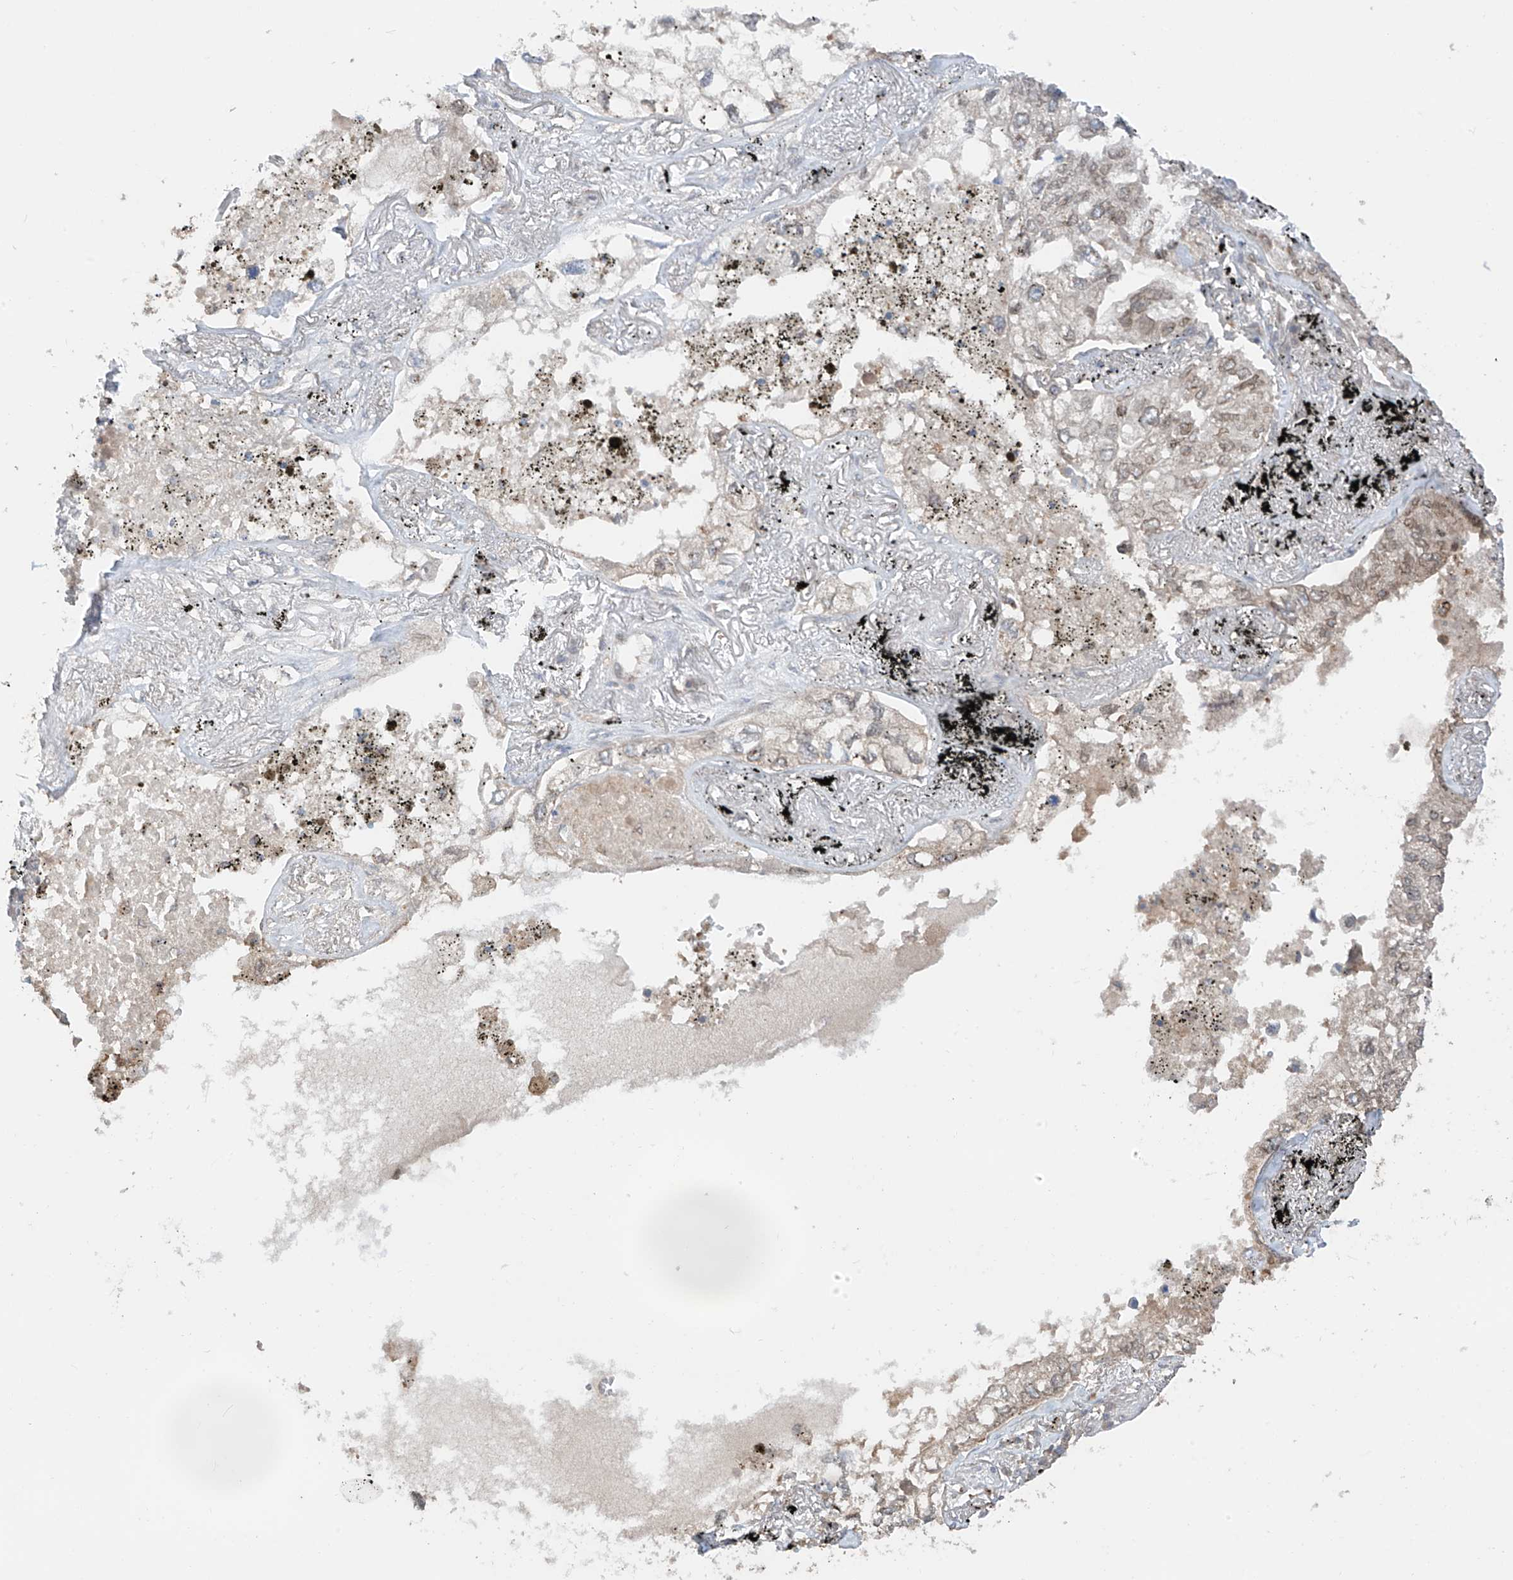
{"staining": {"intensity": "negative", "quantity": "none", "location": "none"}, "tissue": "lung cancer", "cell_type": "Tumor cells", "image_type": "cancer", "snomed": [{"axis": "morphology", "description": "Adenocarcinoma, NOS"}, {"axis": "topography", "description": "Lung"}], "caption": "DAB immunohistochemical staining of lung adenocarcinoma shows no significant expression in tumor cells. (DAB IHC, high magnification).", "gene": "AHCTF1", "patient": {"sex": "male", "age": 65}}